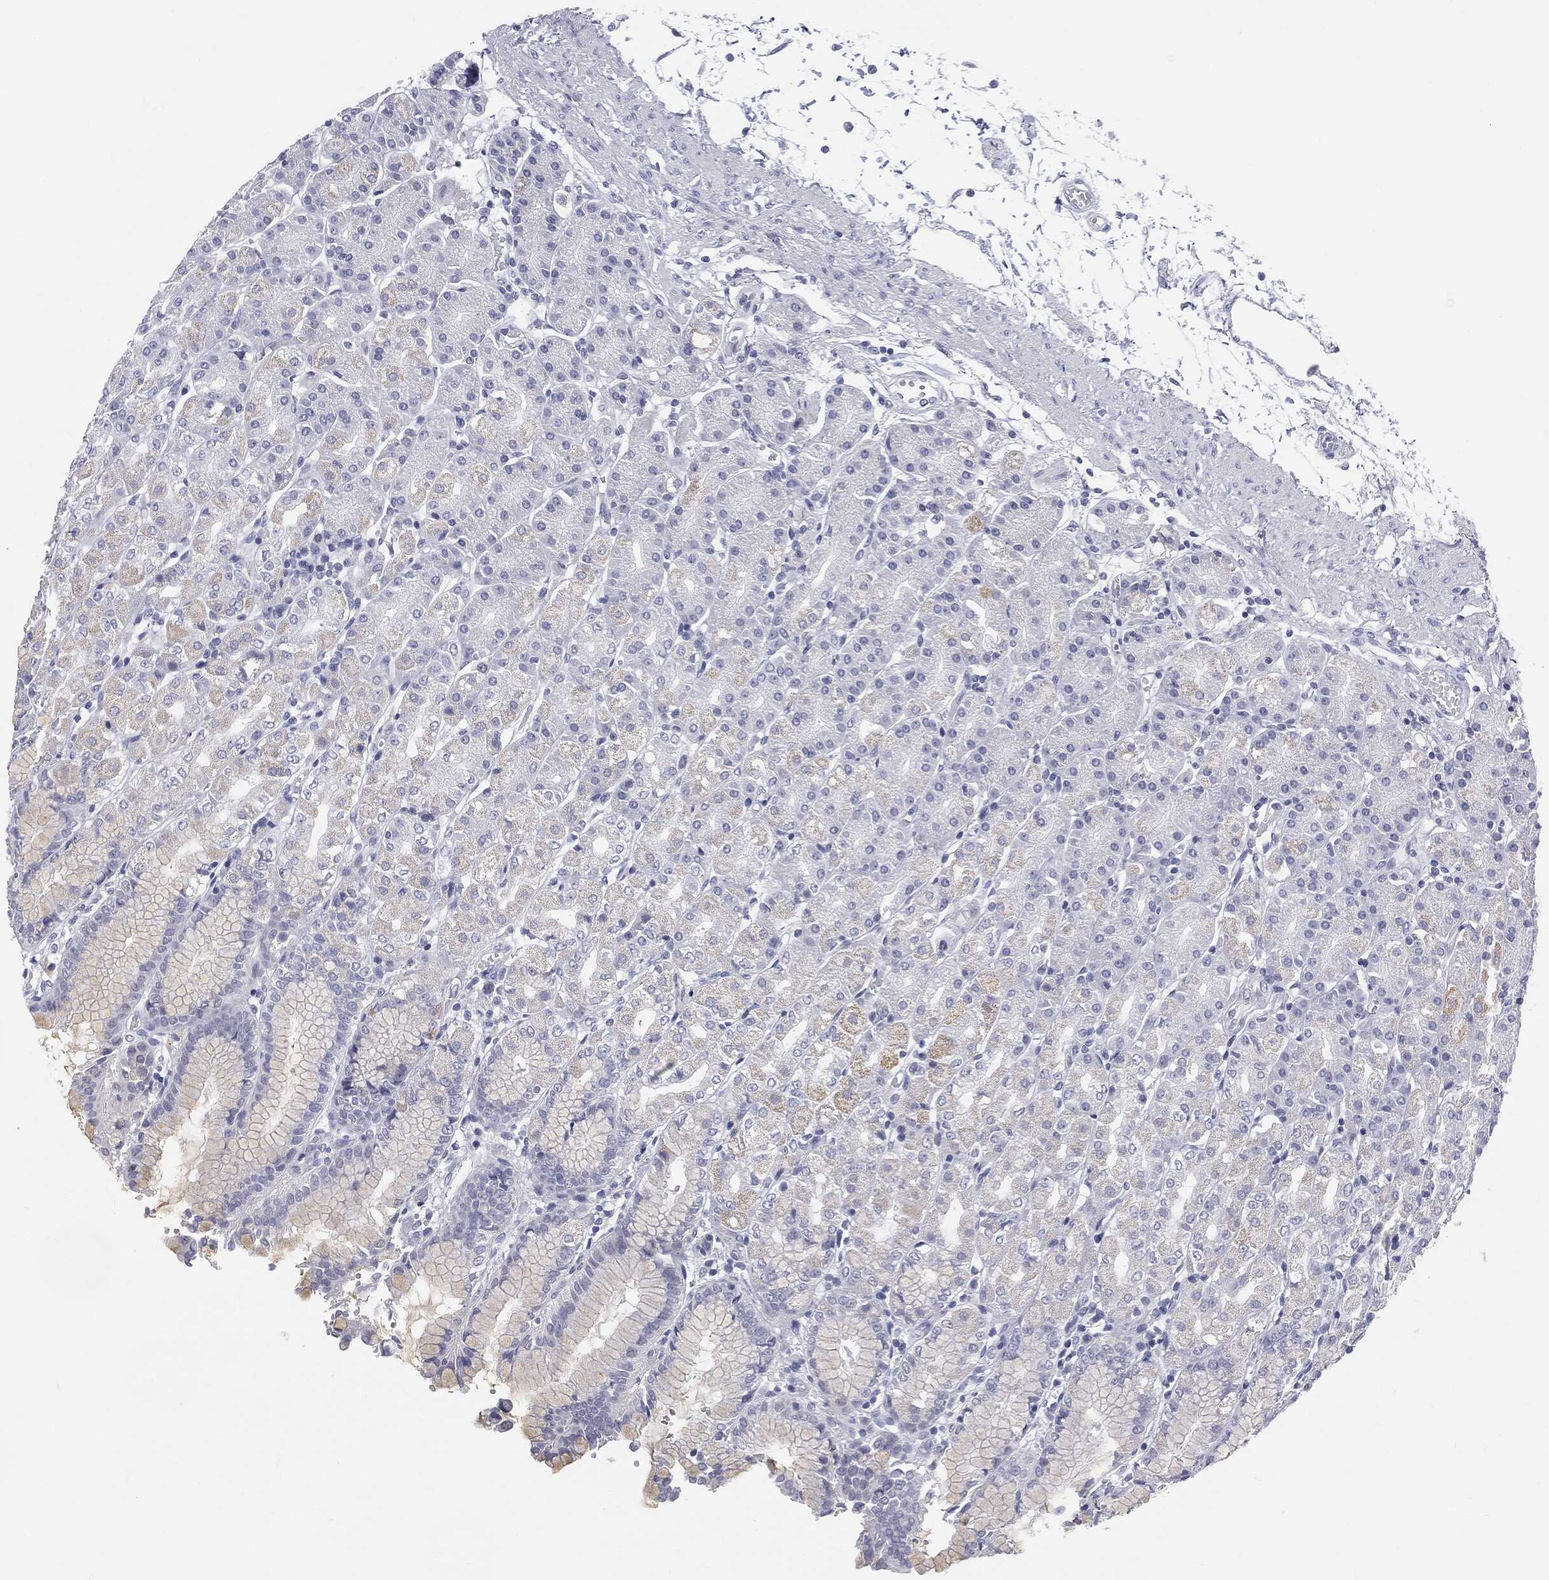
{"staining": {"intensity": "weak", "quantity": "<25%", "location": "cytoplasmic/membranous"}, "tissue": "stomach", "cell_type": "Glandular cells", "image_type": "normal", "snomed": [{"axis": "morphology", "description": "Normal tissue, NOS"}, {"axis": "morphology", "description": "Adenocarcinoma, NOS"}, {"axis": "topography", "description": "Stomach"}], "caption": "An image of stomach stained for a protein displays no brown staining in glandular cells.", "gene": "MLLT10", "patient": {"sex": "female", "age": 81}}